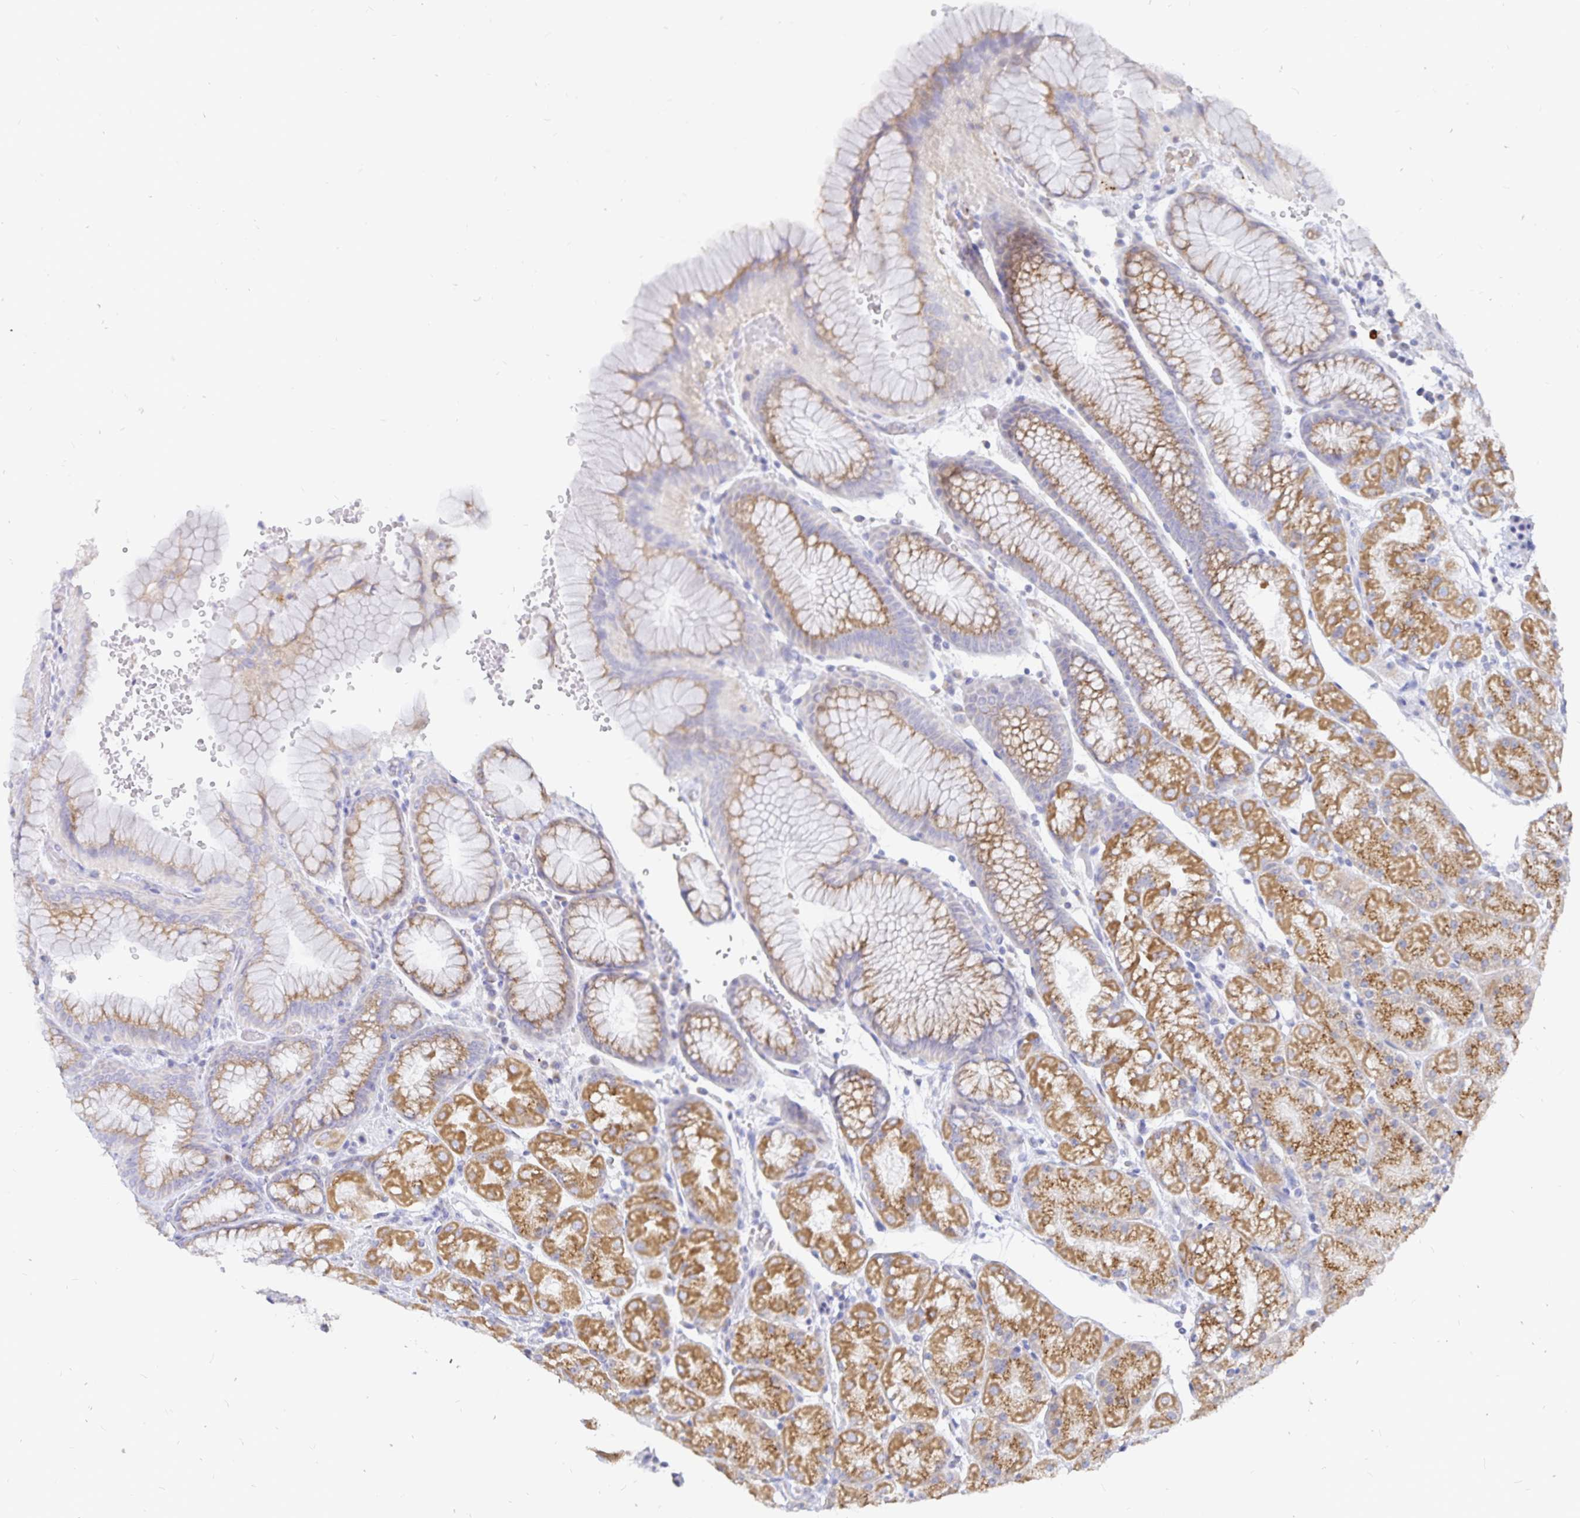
{"staining": {"intensity": "moderate", "quantity": ">75%", "location": "cytoplasmic/membranous"}, "tissue": "stomach", "cell_type": "Glandular cells", "image_type": "normal", "snomed": [{"axis": "morphology", "description": "Normal tissue, NOS"}, {"axis": "topography", "description": "Stomach, upper"}, {"axis": "topography", "description": "Stomach"}], "caption": "This photomicrograph displays immunohistochemistry staining of normal human stomach, with medium moderate cytoplasmic/membranous staining in about >75% of glandular cells.", "gene": "PKHD1", "patient": {"sex": "male", "age": 76}}